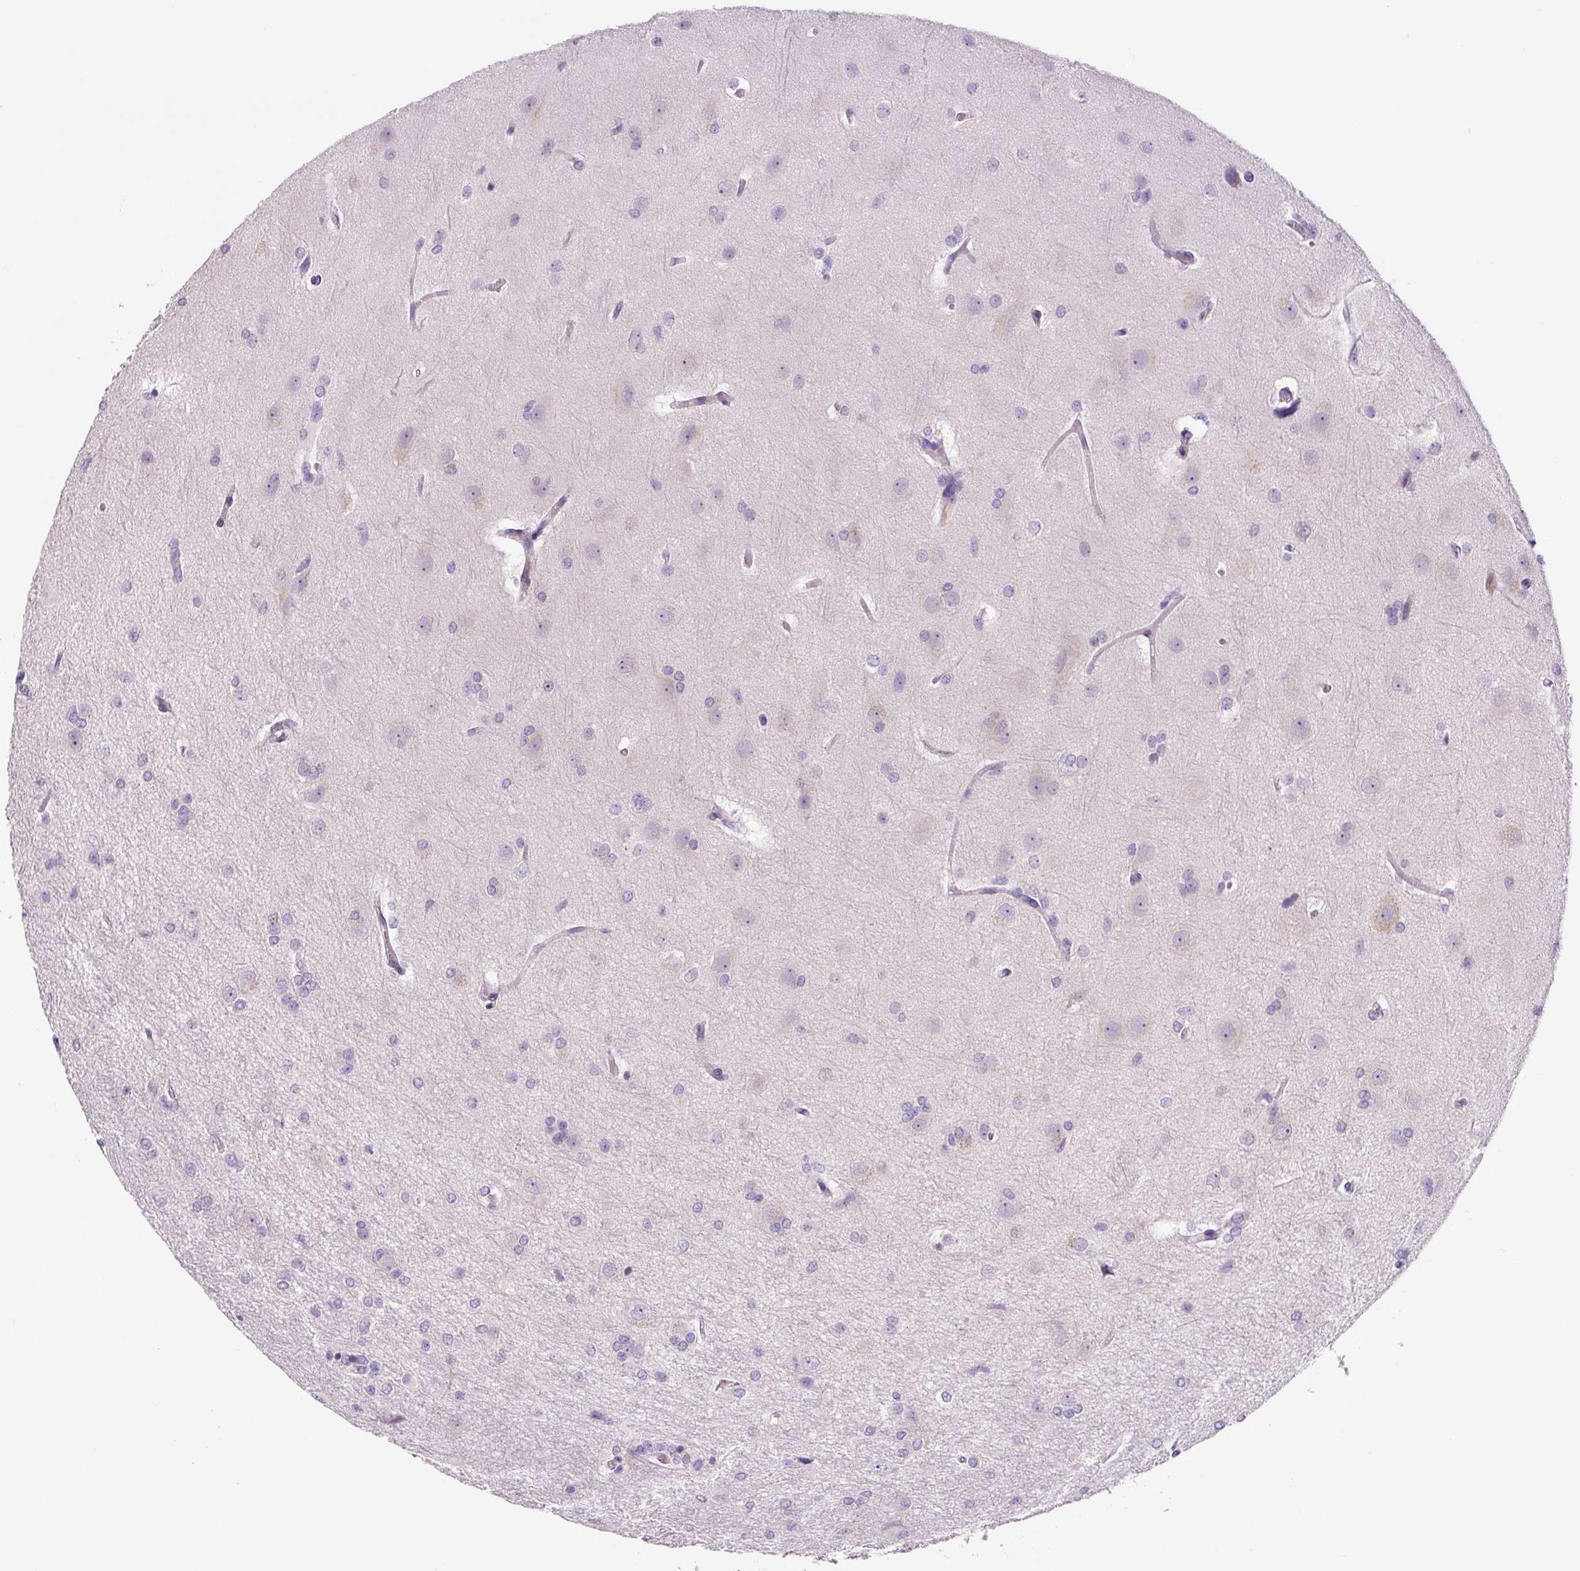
{"staining": {"intensity": "negative", "quantity": "none", "location": "none"}, "tissue": "glioma", "cell_type": "Tumor cells", "image_type": "cancer", "snomed": [{"axis": "morphology", "description": "Glioma, malignant, Low grade"}, {"axis": "topography", "description": "Brain"}], "caption": "The IHC micrograph has no significant positivity in tumor cells of glioma tissue. The staining was performed using DAB to visualize the protein expression in brown, while the nuclei were stained in blue with hematoxylin (Magnification: 20x).", "gene": "YIF1B", "patient": {"sex": "male", "age": 26}}